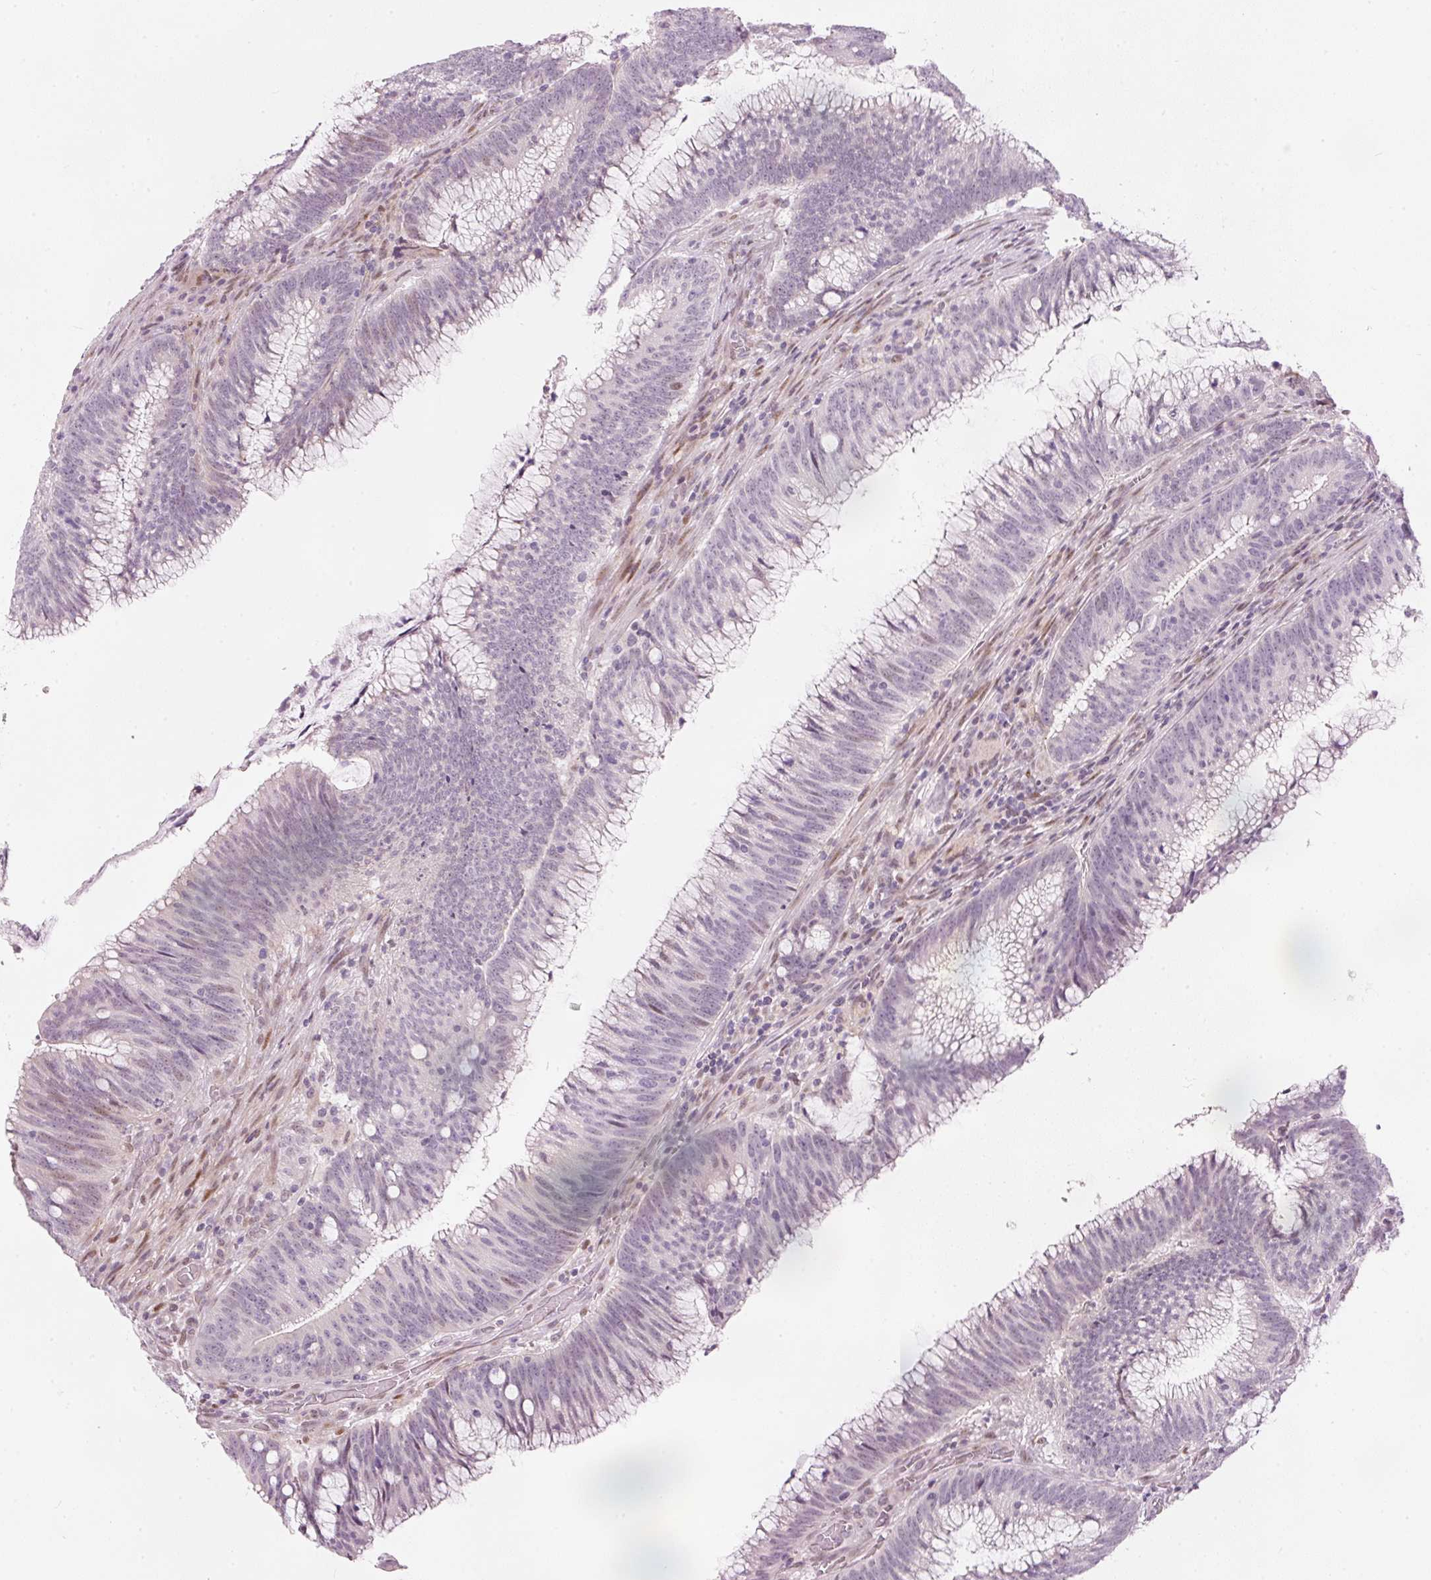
{"staining": {"intensity": "negative", "quantity": "none", "location": "none"}, "tissue": "colorectal cancer", "cell_type": "Tumor cells", "image_type": "cancer", "snomed": [{"axis": "morphology", "description": "Adenocarcinoma, NOS"}, {"axis": "topography", "description": "Rectum"}], "caption": "The micrograph shows no staining of tumor cells in colorectal adenocarcinoma.", "gene": "RNF39", "patient": {"sex": "female", "age": 77}}